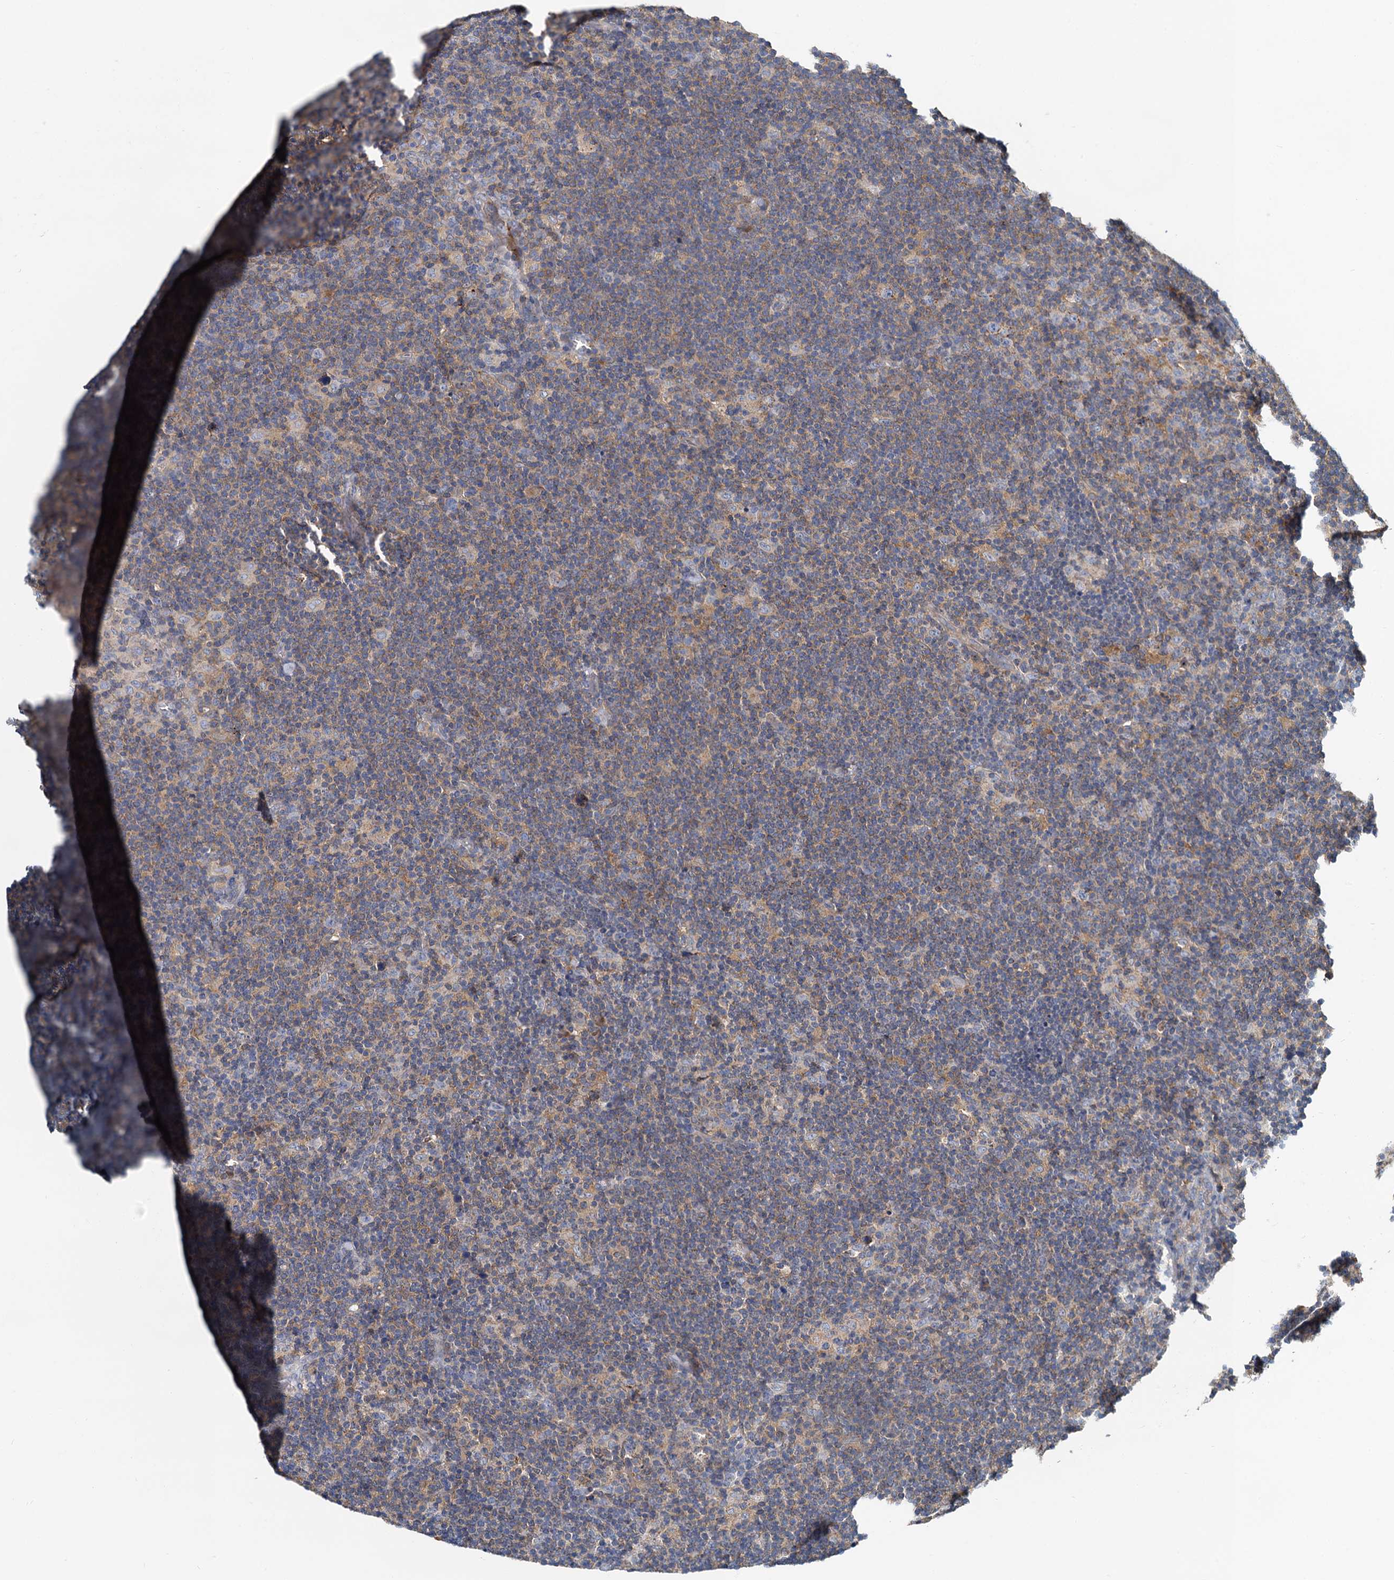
{"staining": {"intensity": "negative", "quantity": "none", "location": "none"}, "tissue": "lymphoma", "cell_type": "Tumor cells", "image_type": "cancer", "snomed": [{"axis": "morphology", "description": "Hodgkin's disease, NOS"}, {"axis": "topography", "description": "Lymph node"}], "caption": "Human lymphoma stained for a protein using immunohistochemistry (IHC) demonstrates no expression in tumor cells.", "gene": "TOLLIP", "patient": {"sex": "female", "age": 57}}